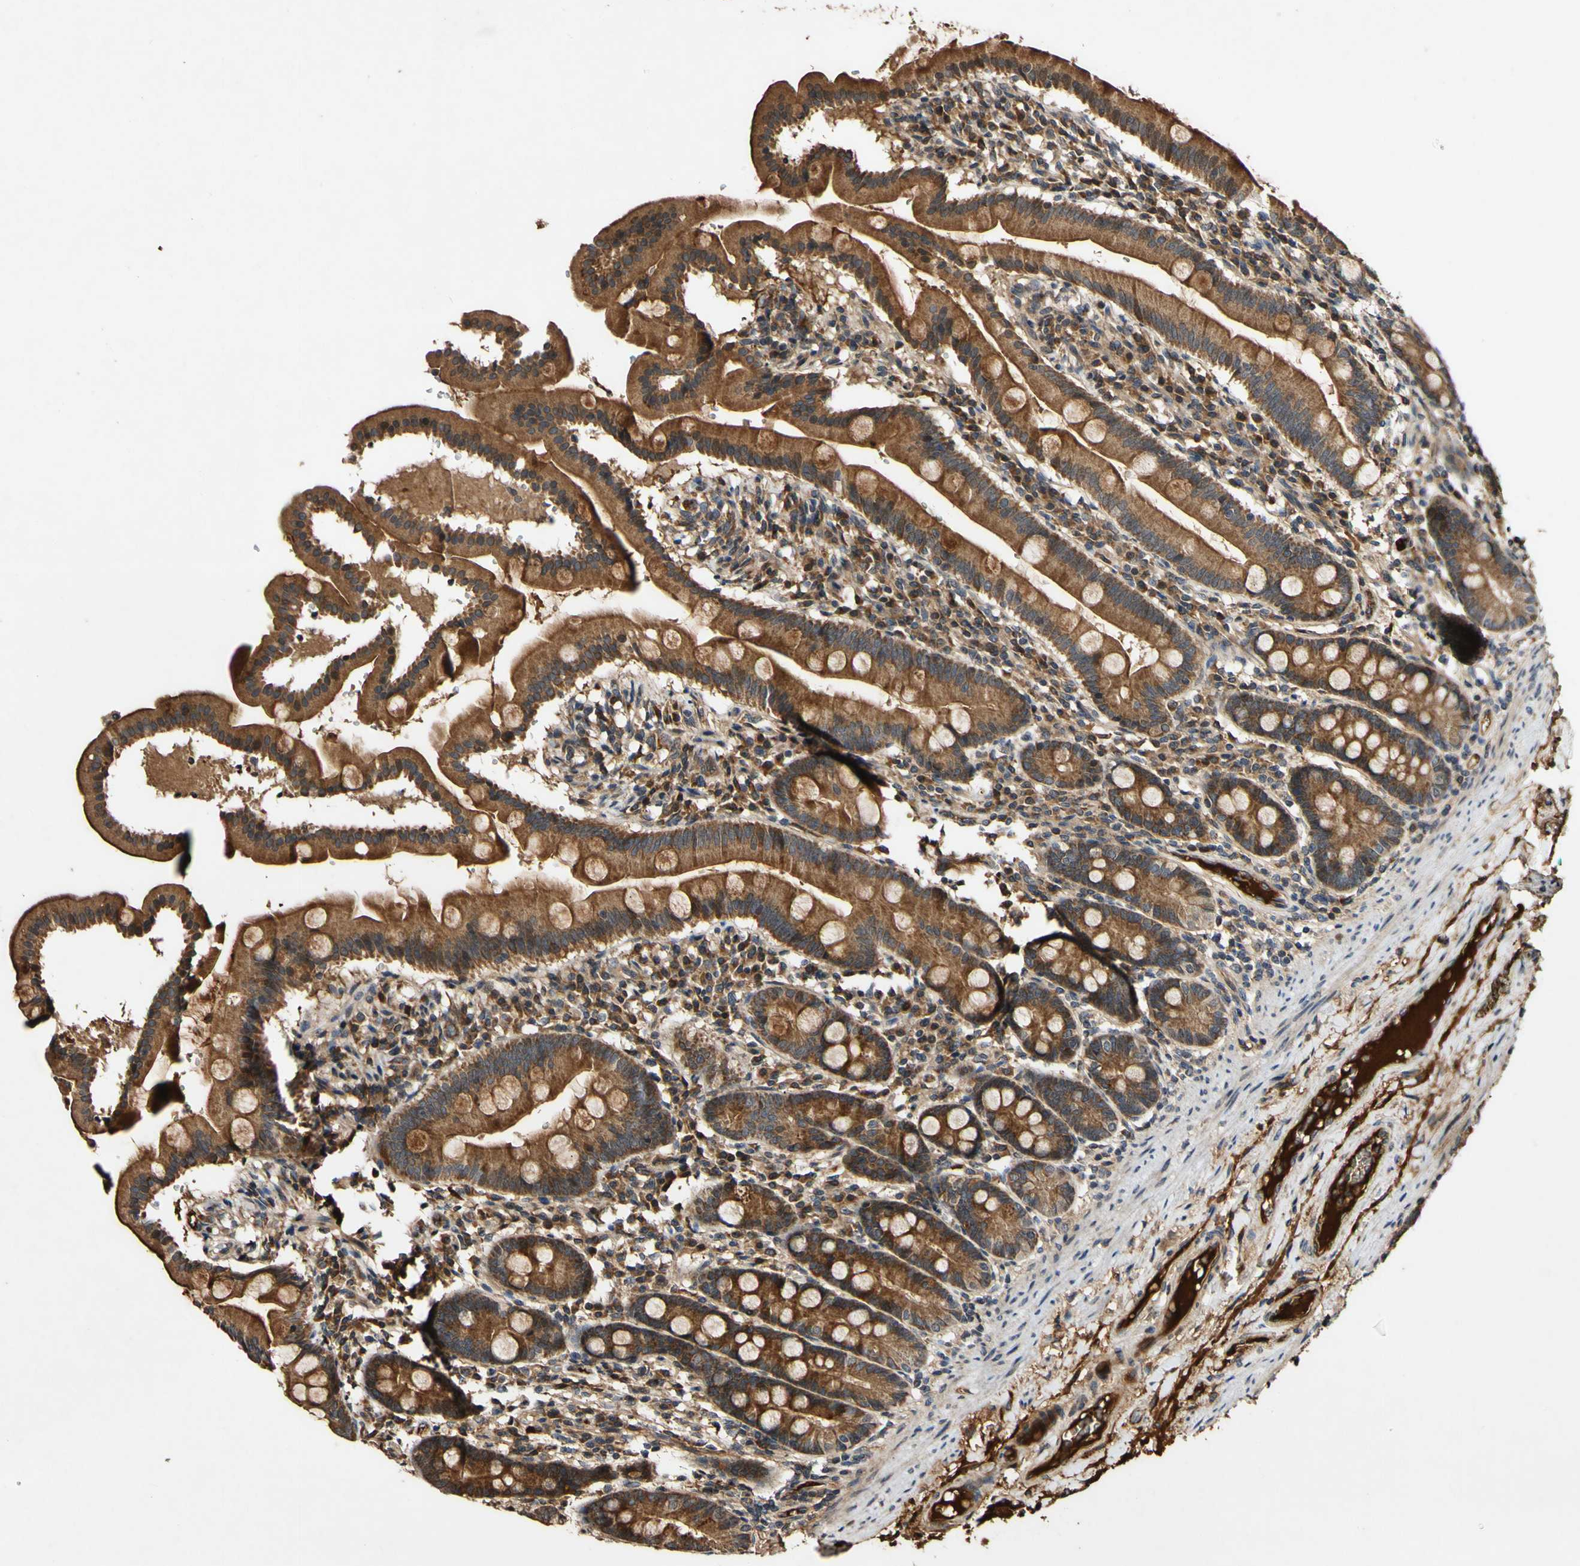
{"staining": {"intensity": "strong", "quantity": ">75%", "location": "cytoplasmic/membranous"}, "tissue": "duodenum", "cell_type": "Glandular cells", "image_type": "normal", "snomed": [{"axis": "morphology", "description": "Normal tissue, NOS"}, {"axis": "topography", "description": "Duodenum"}], "caption": "Unremarkable duodenum was stained to show a protein in brown. There is high levels of strong cytoplasmic/membranous positivity in about >75% of glandular cells.", "gene": "PLAT", "patient": {"sex": "male", "age": 50}}